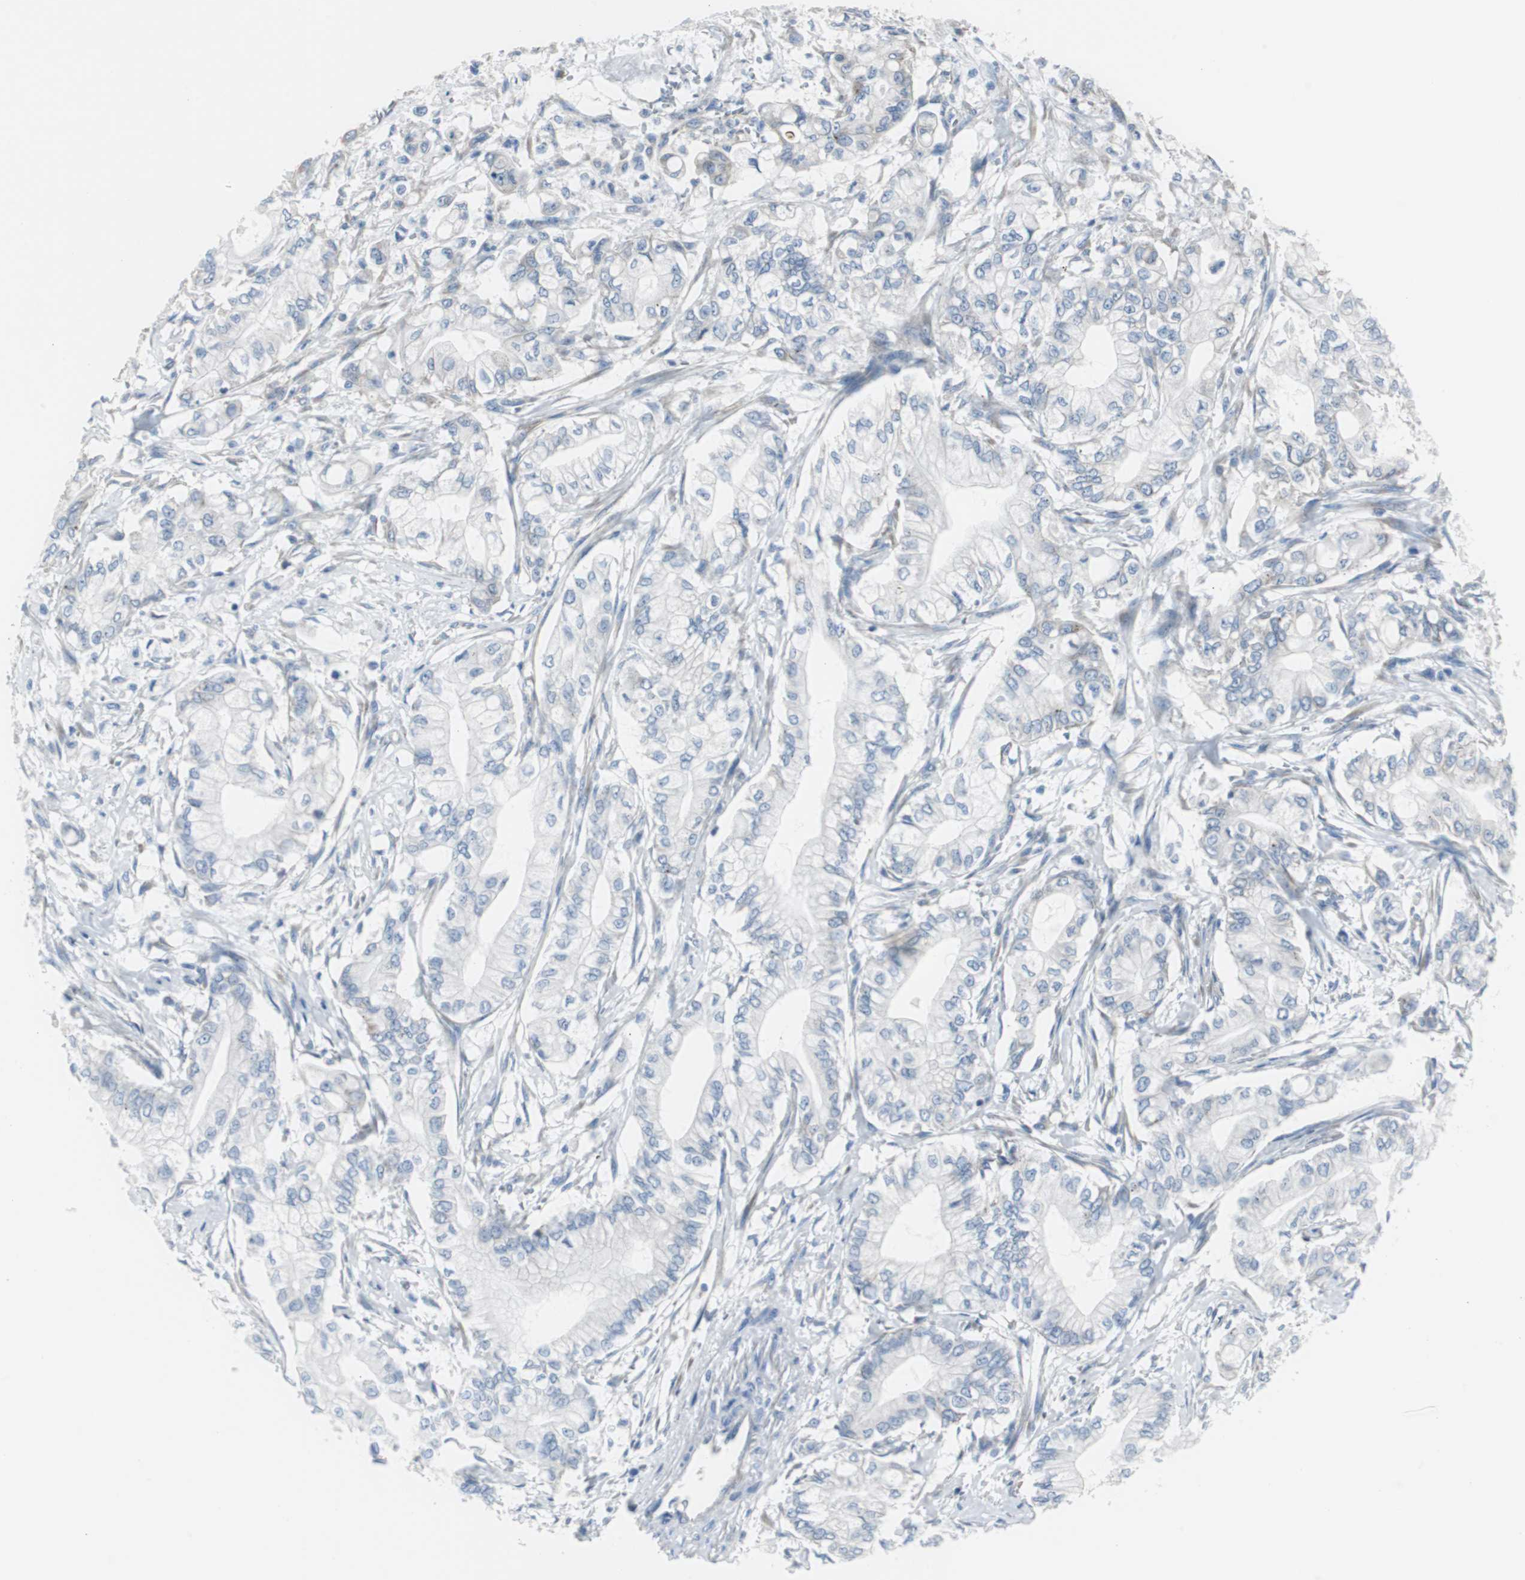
{"staining": {"intensity": "negative", "quantity": "none", "location": "none"}, "tissue": "pancreatic cancer", "cell_type": "Tumor cells", "image_type": "cancer", "snomed": [{"axis": "morphology", "description": "Adenocarcinoma, NOS"}, {"axis": "topography", "description": "Pancreas"}], "caption": "Immunohistochemistry (IHC) image of pancreatic cancer stained for a protein (brown), which exhibits no expression in tumor cells.", "gene": "RPS12", "patient": {"sex": "male", "age": 70}}